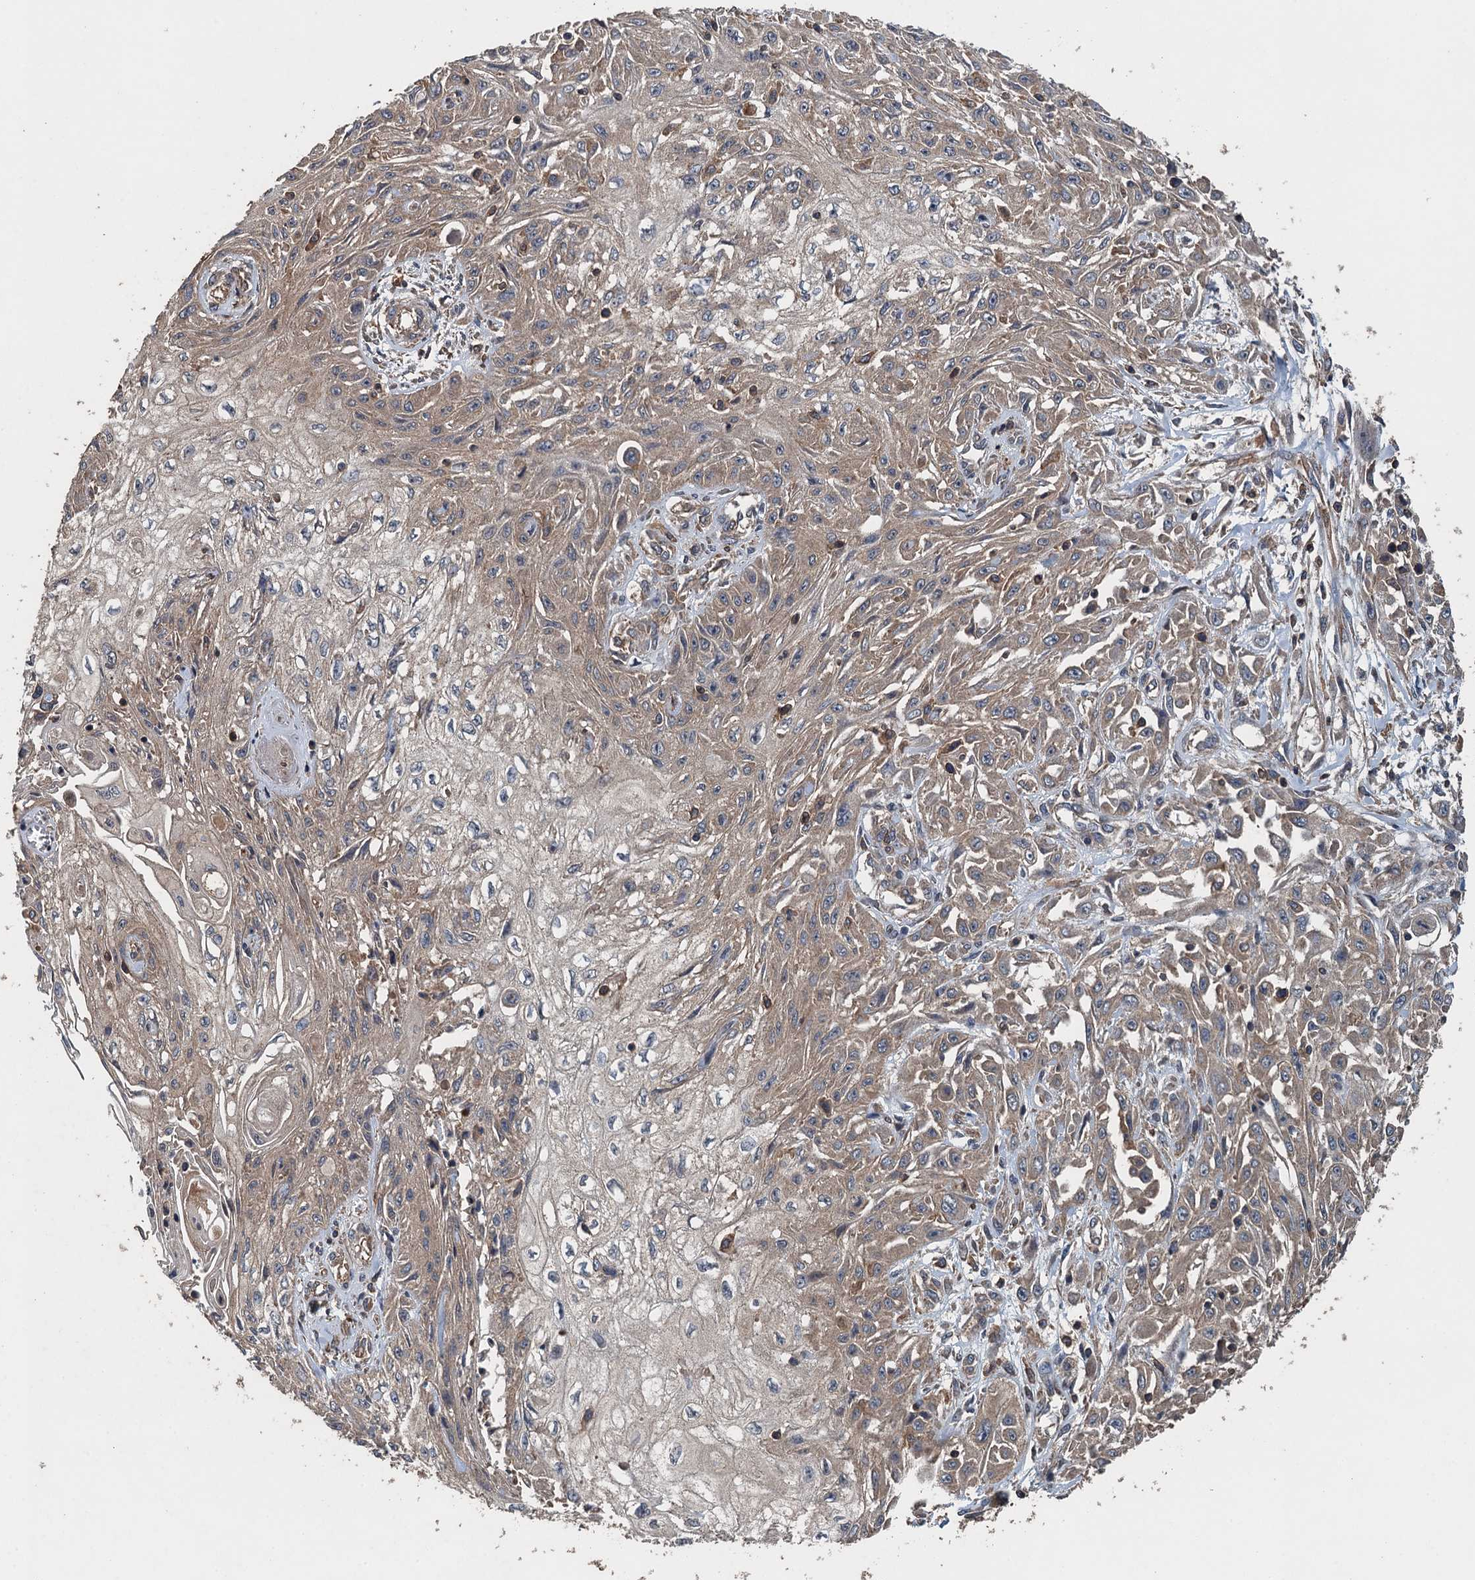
{"staining": {"intensity": "weak", "quantity": ">75%", "location": "cytoplasmic/membranous"}, "tissue": "skin cancer", "cell_type": "Tumor cells", "image_type": "cancer", "snomed": [{"axis": "morphology", "description": "Squamous cell carcinoma, NOS"}, {"axis": "morphology", "description": "Squamous cell carcinoma, metastatic, NOS"}, {"axis": "topography", "description": "Skin"}, {"axis": "topography", "description": "Lymph node"}], "caption": "IHC (DAB (3,3'-diaminobenzidine)) staining of skin cancer demonstrates weak cytoplasmic/membranous protein positivity in about >75% of tumor cells.", "gene": "BORCS5", "patient": {"sex": "male", "age": 75}}